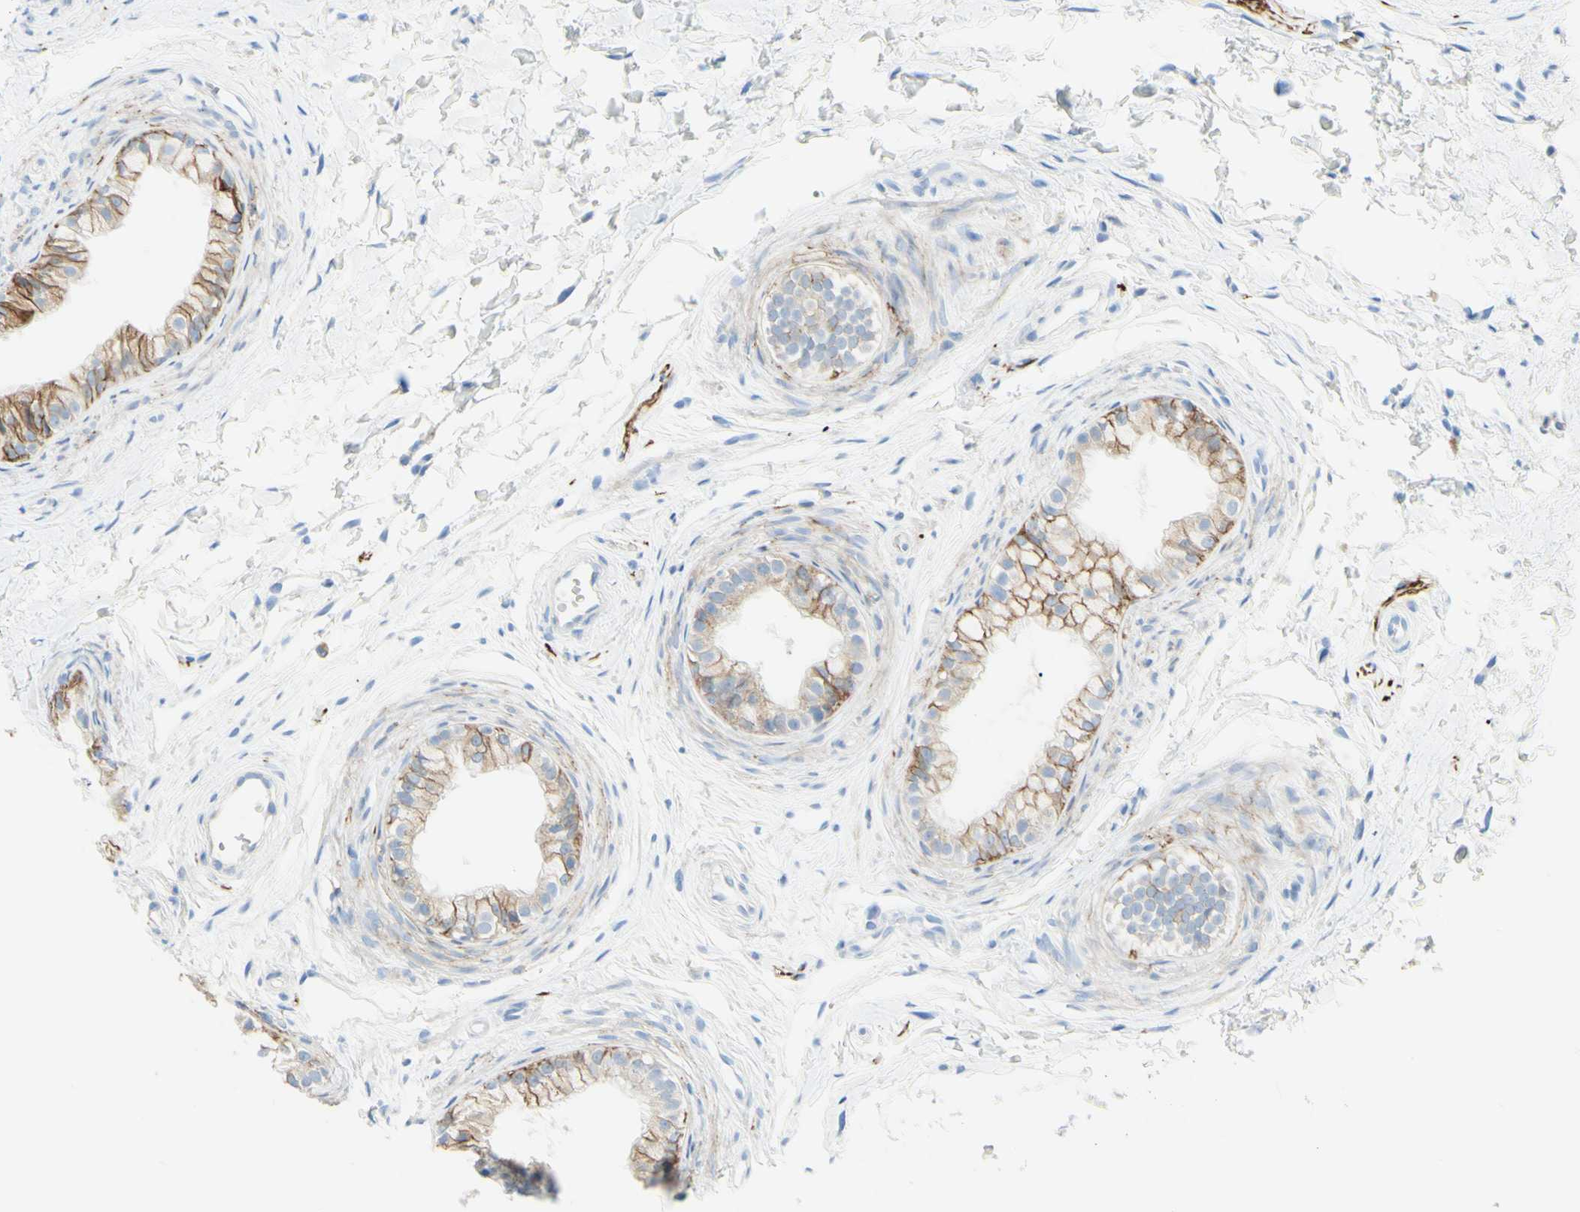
{"staining": {"intensity": "strong", "quantity": ">75%", "location": "cytoplasmic/membranous"}, "tissue": "epididymis", "cell_type": "Glandular cells", "image_type": "normal", "snomed": [{"axis": "morphology", "description": "Normal tissue, NOS"}, {"axis": "topography", "description": "Epididymis"}], "caption": "Brown immunohistochemical staining in benign human epididymis exhibits strong cytoplasmic/membranous positivity in about >75% of glandular cells. (Stains: DAB in brown, nuclei in blue, Microscopy: brightfield microscopy at high magnification).", "gene": "ALCAM", "patient": {"sex": "male", "age": 56}}